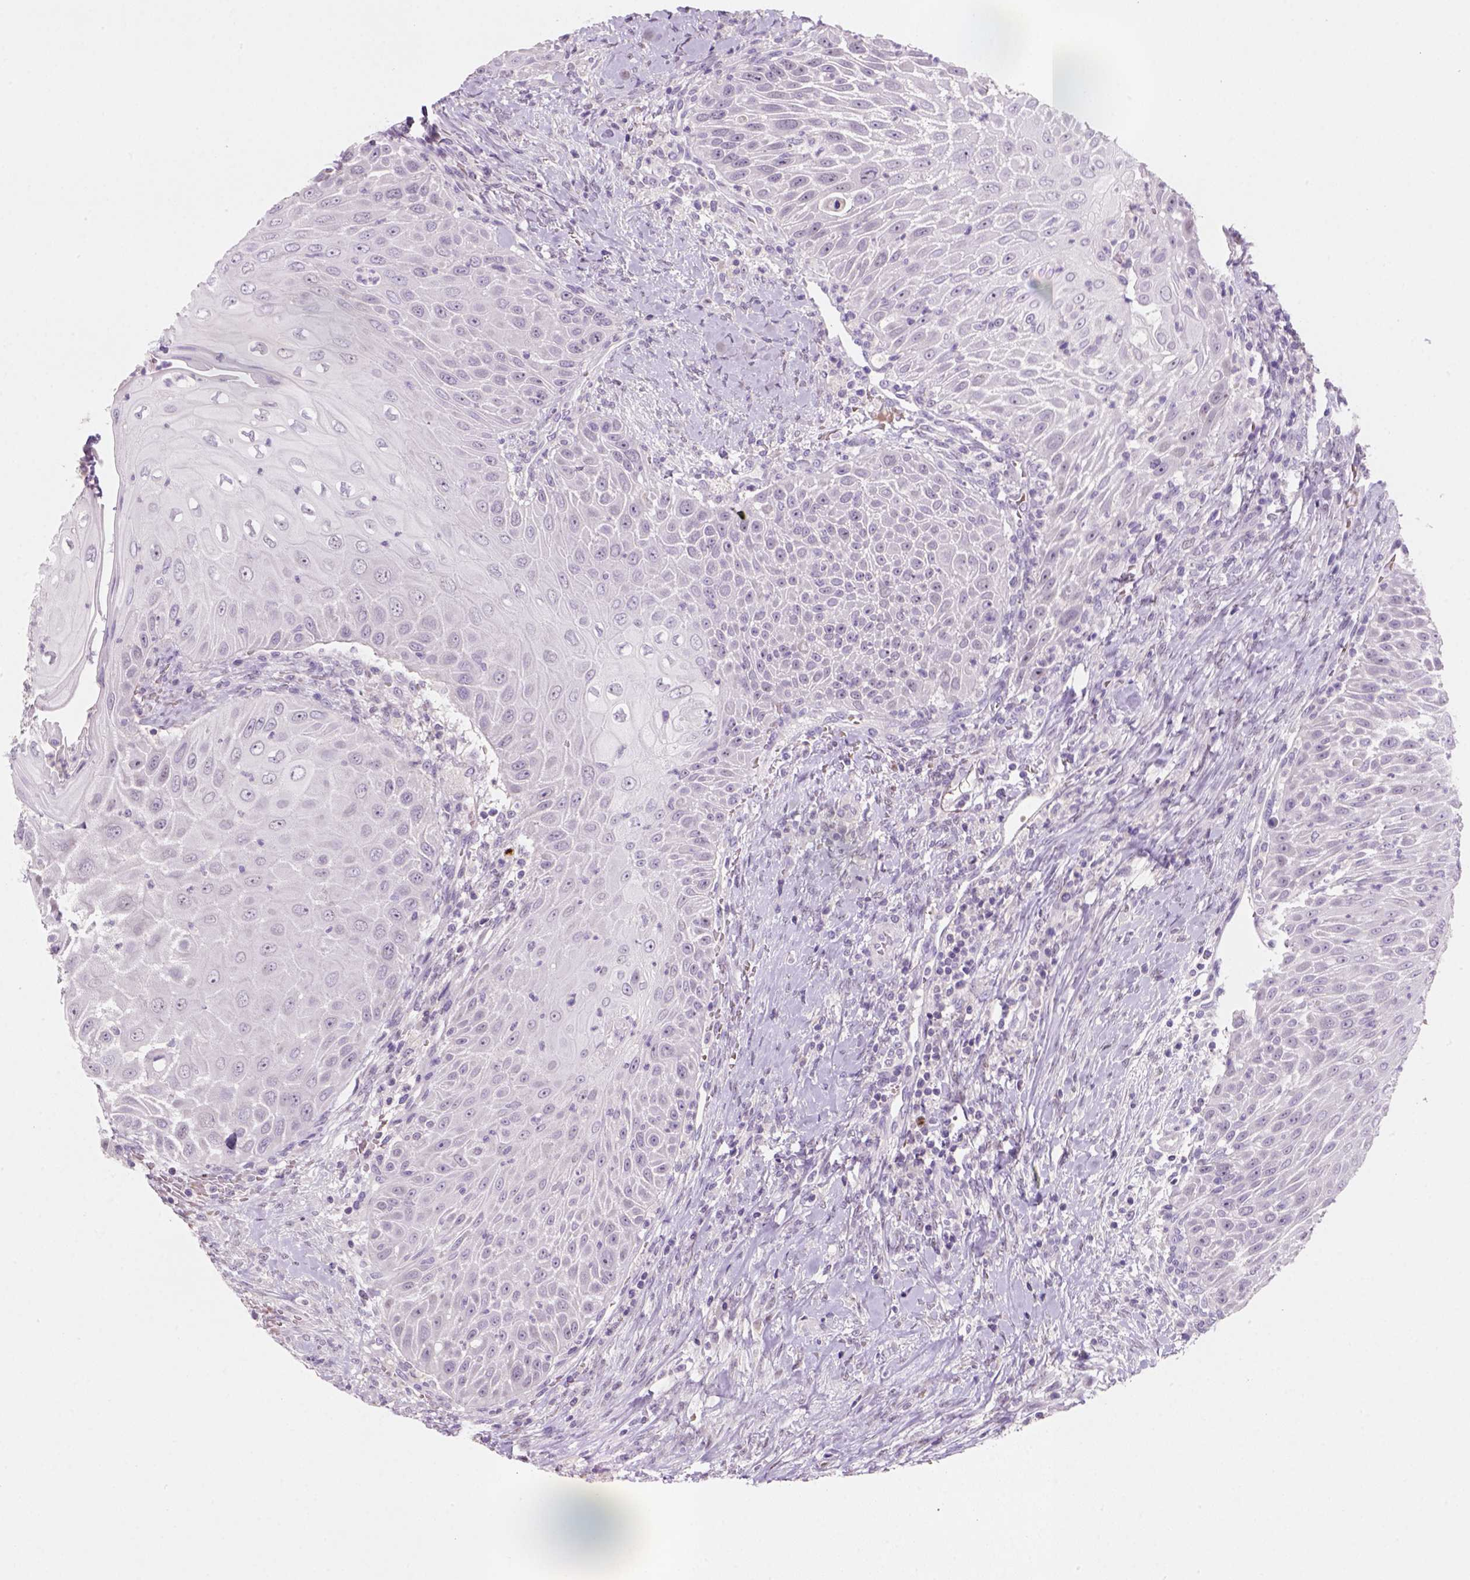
{"staining": {"intensity": "negative", "quantity": "none", "location": "none"}, "tissue": "head and neck cancer", "cell_type": "Tumor cells", "image_type": "cancer", "snomed": [{"axis": "morphology", "description": "Squamous cell carcinoma, NOS"}, {"axis": "topography", "description": "Head-Neck"}], "caption": "Tumor cells are negative for protein expression in human squamous cell carcinoma (head and neck).", "gene": "ZMAT4", "patient": {"sex": "male", "age": 69}}